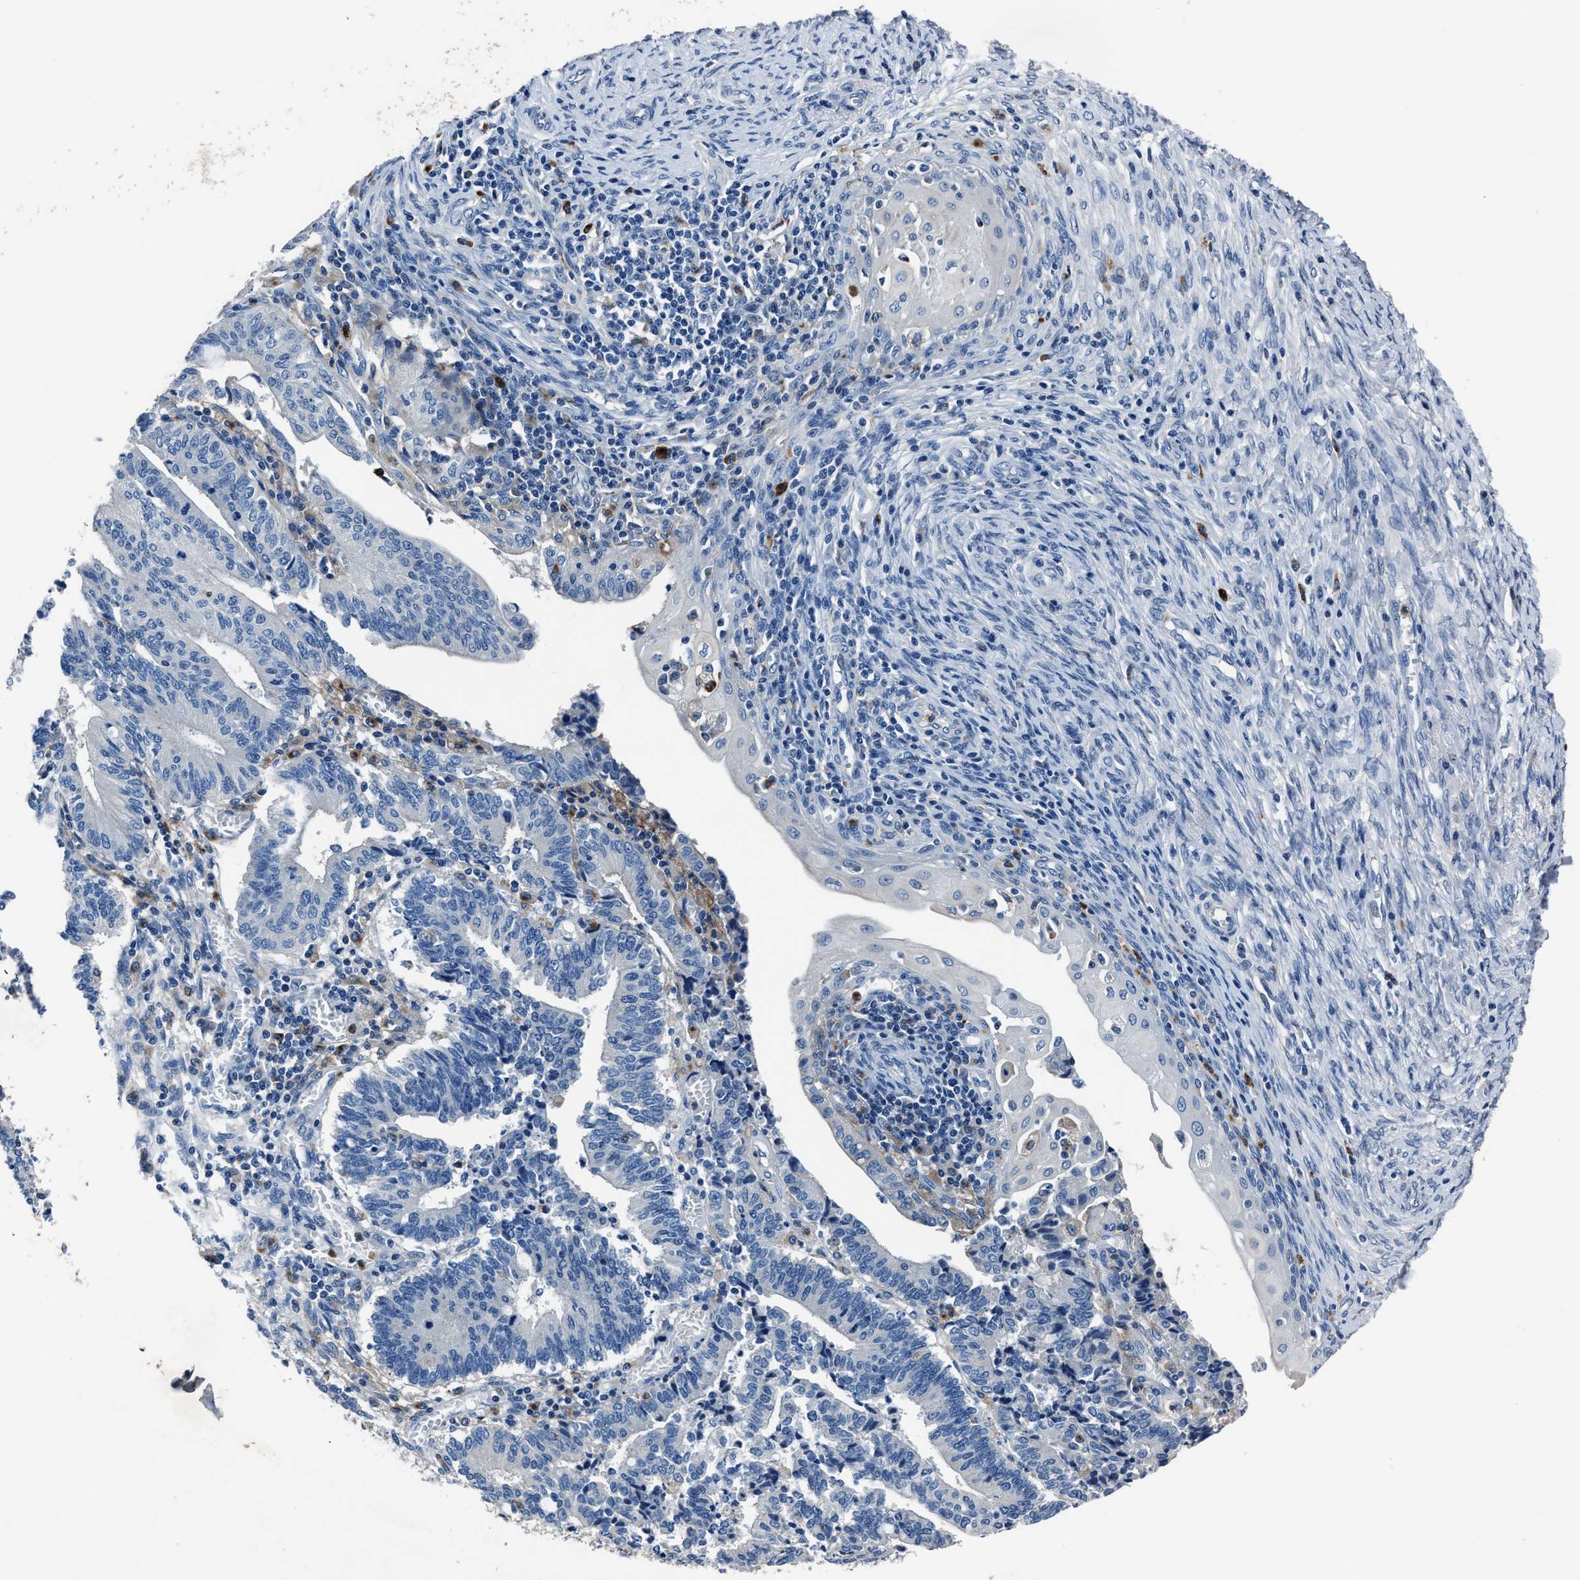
{"staining": {"intensity": "negative", "quantity": "none", "location": "none"}, "tissue": "cervical cancer", "cell_type": "Tumor cells", "image_type": "cancer", "snomed": [{"axis": "morphology", "description": "Adenocarcinoma, NOS"}, {"axis": "topography", "description": "Cervix"}], "caption": "Immunohistochemistry micrograph of cervical cancer (adenocarcinoma) stained for a protein (brown), which demonstrates no positivity in tumor cells.", "gene": "FGL2", "patient": {"sex": "female", "age": 44}}